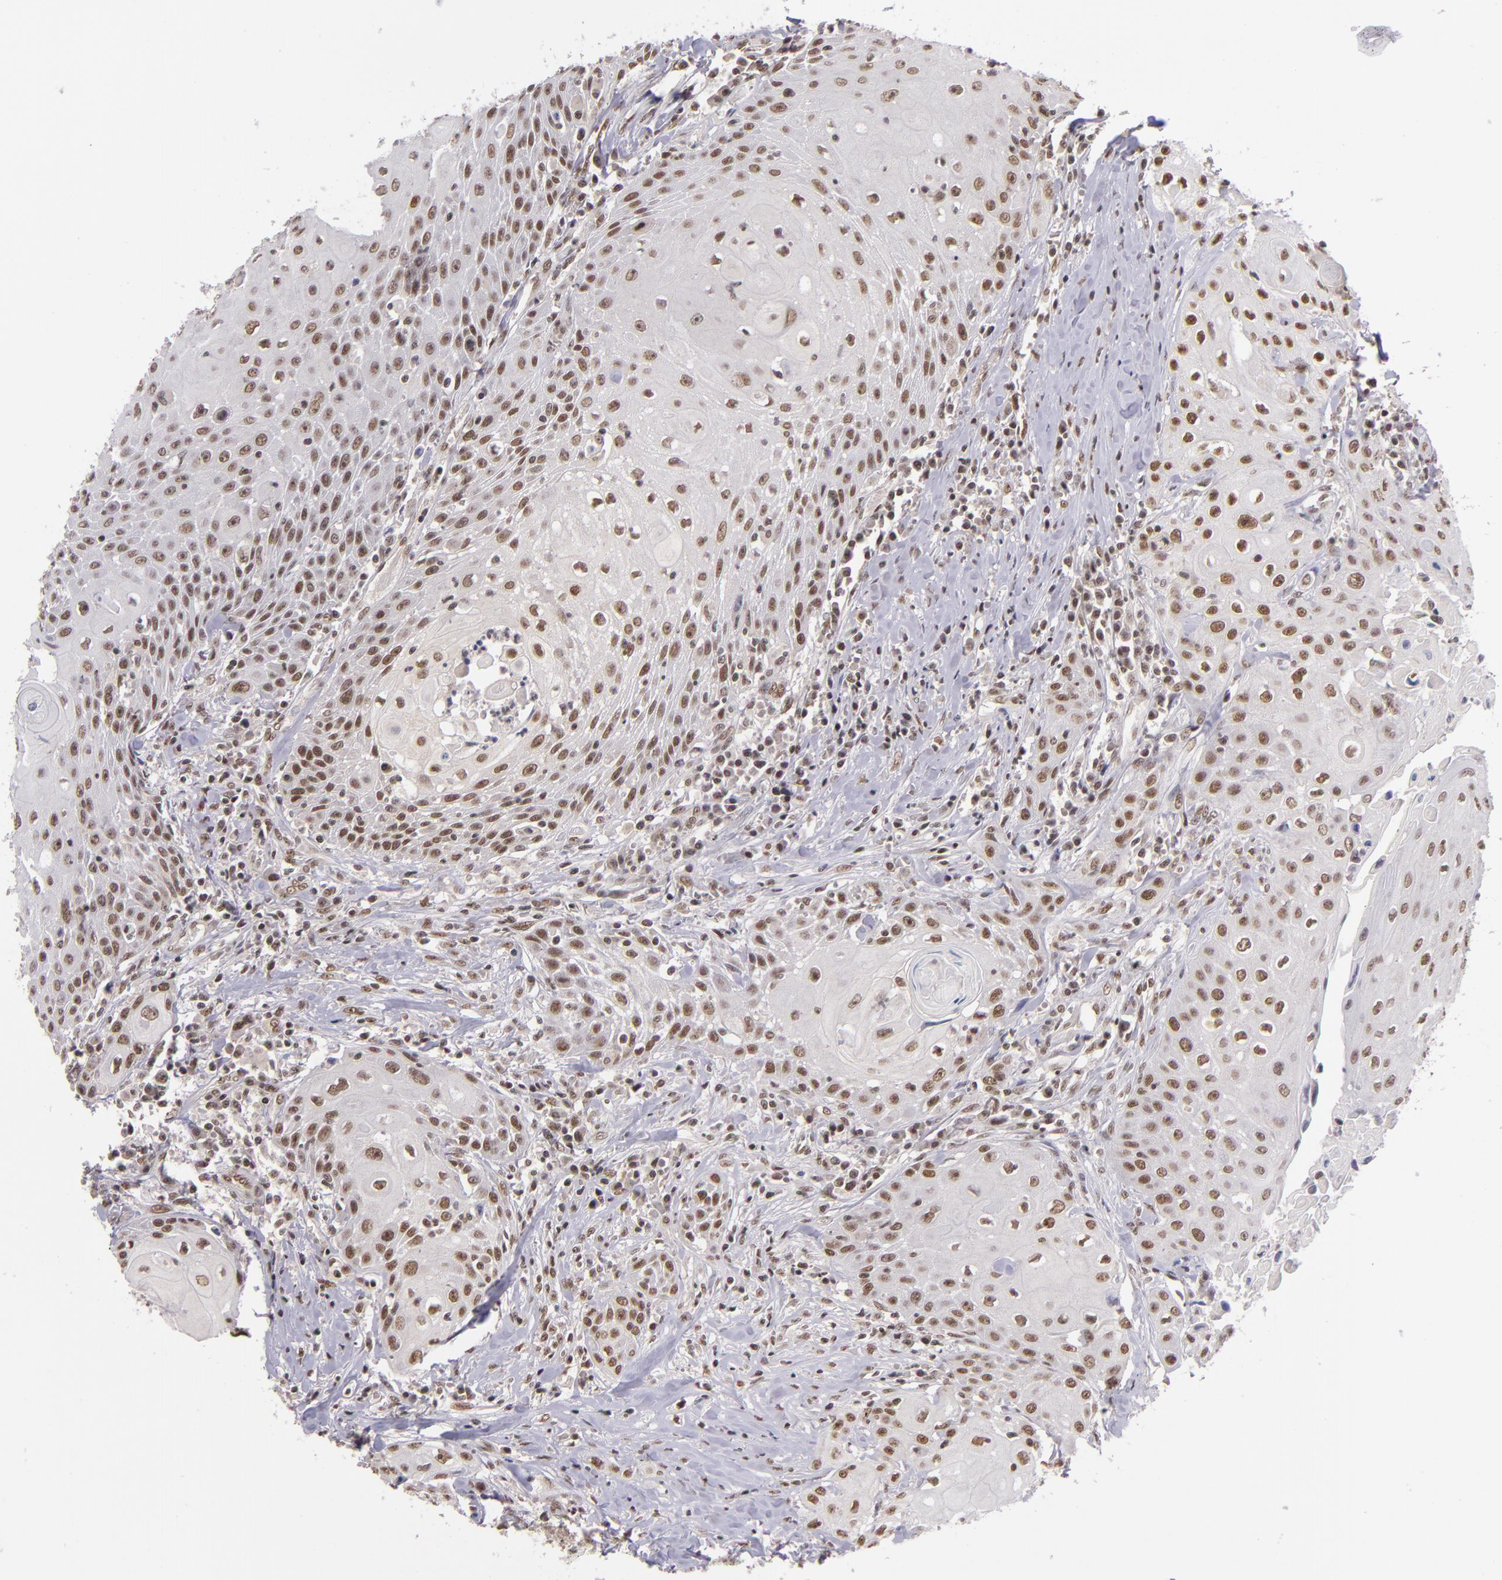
{"staining": {"intensity": "moderate", "quantity": ">75%", "location": "nuclear"}, "tissue": "head and neck cancer", "cell_type": "Tumor cells", "image_type": "cancer", "snomed": [{"axis": "morphology", "description": "Squamous cell carcinoma, NOS"}, {"axis": "topography", "description": "Oral tissue"}, {"axis": "topography", "description": "Head-Neck"}], "caption": "An image showing moderate nuclear staining in about >75% of tumor cells in head and neck cancer, as visualized by brown immunohistochemical staining.", "gene": "ZNF148", "patient": {"sex": "female", "age": 82}}